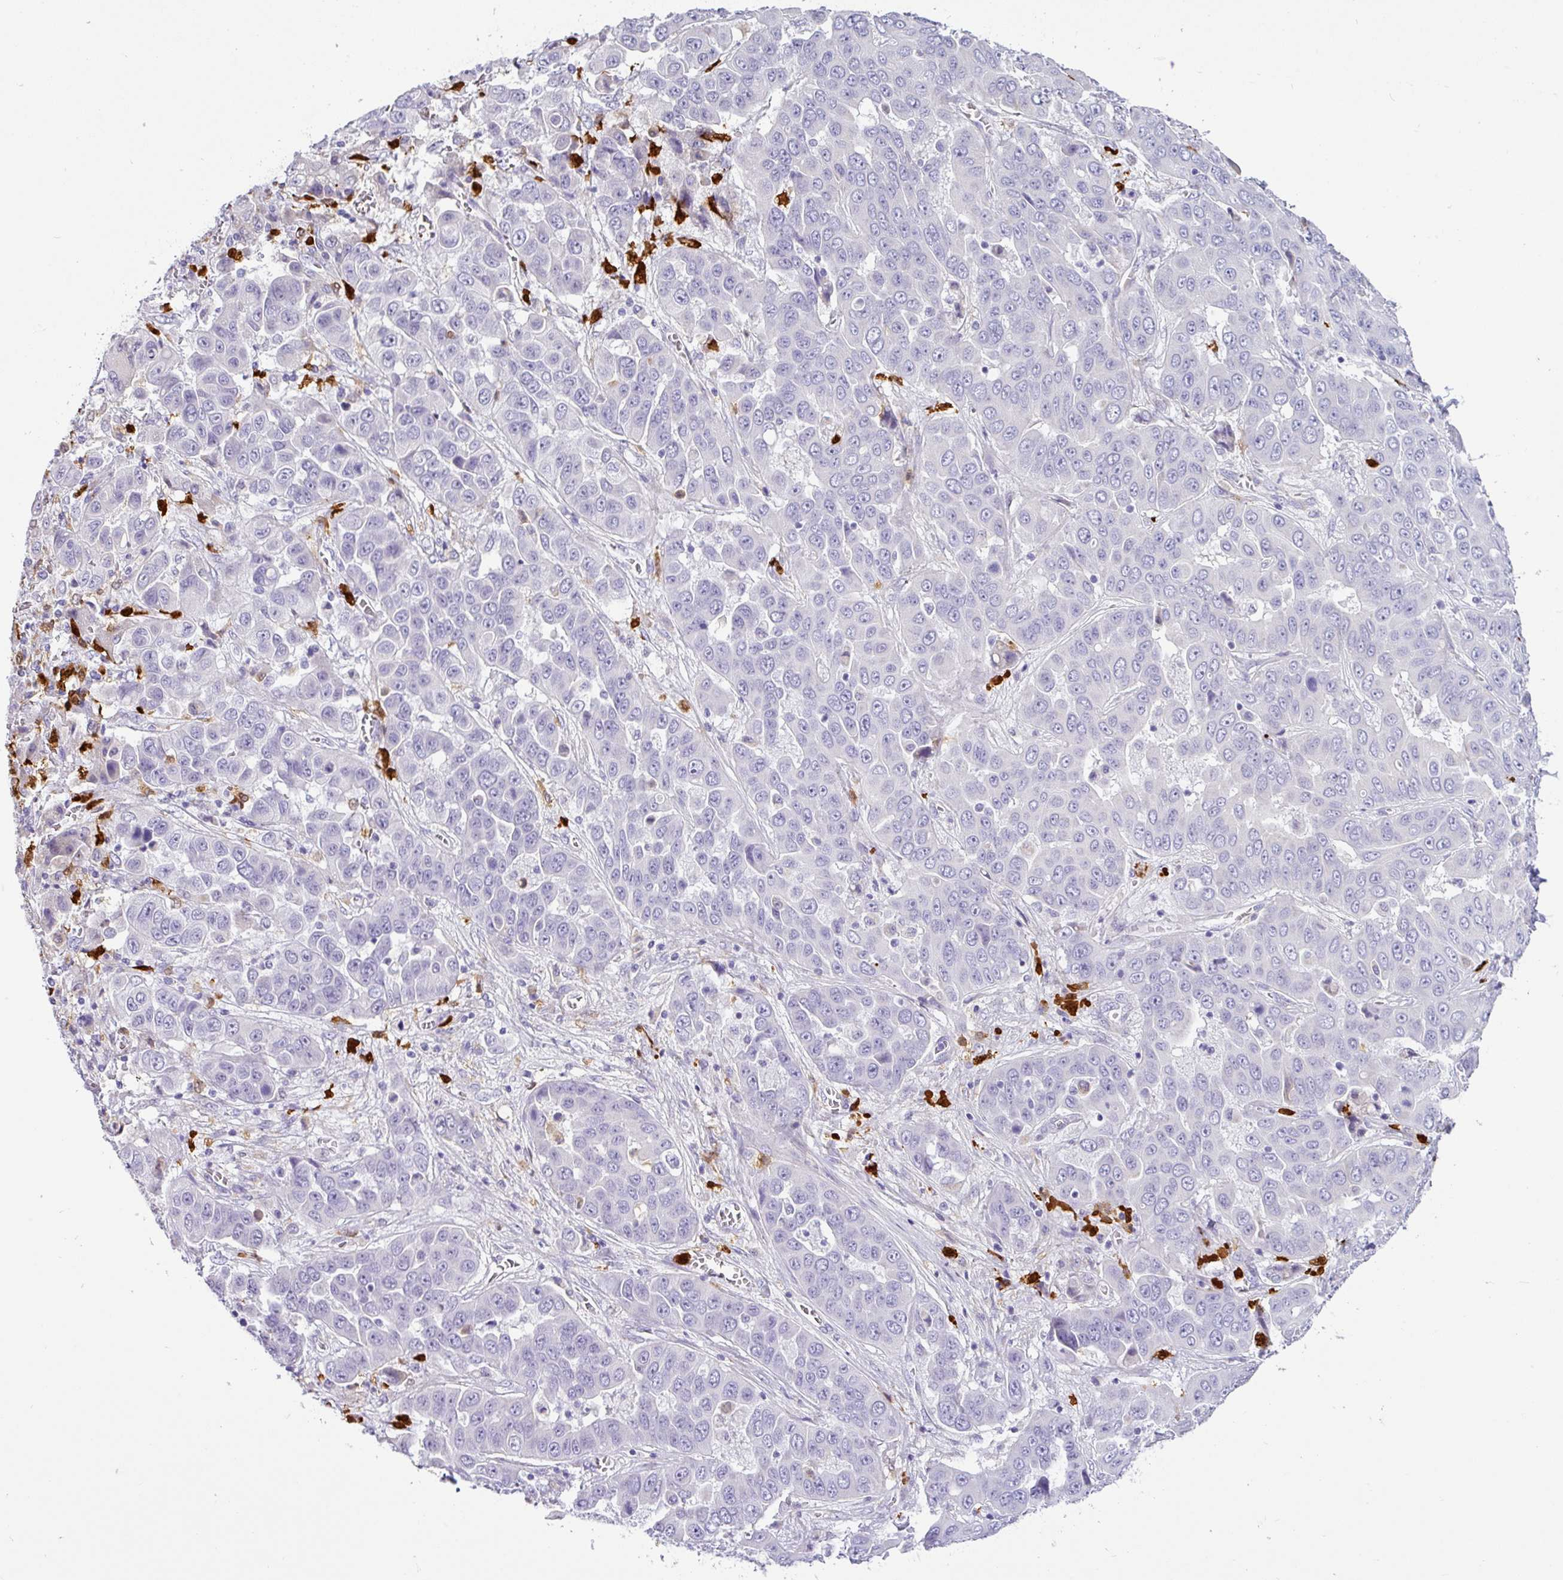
{"staining": {"intensity": "negative", "quantity": "none", "location": "none"}, "tissue": "liver cancer", "cell_type": "Tumor cells", "image_type": "cancer", "snomed": [{"axis": "morphology", "description": "Cholangiocarcinoma"}, {"axis": "topography", "description": "Liver"}], "caption": "IHC of human cholangiocarcinoma (liver) shows no staining in tumor cells.", "gene": "SH2D3C", "patient": {"sex": "female", "age": 52}}